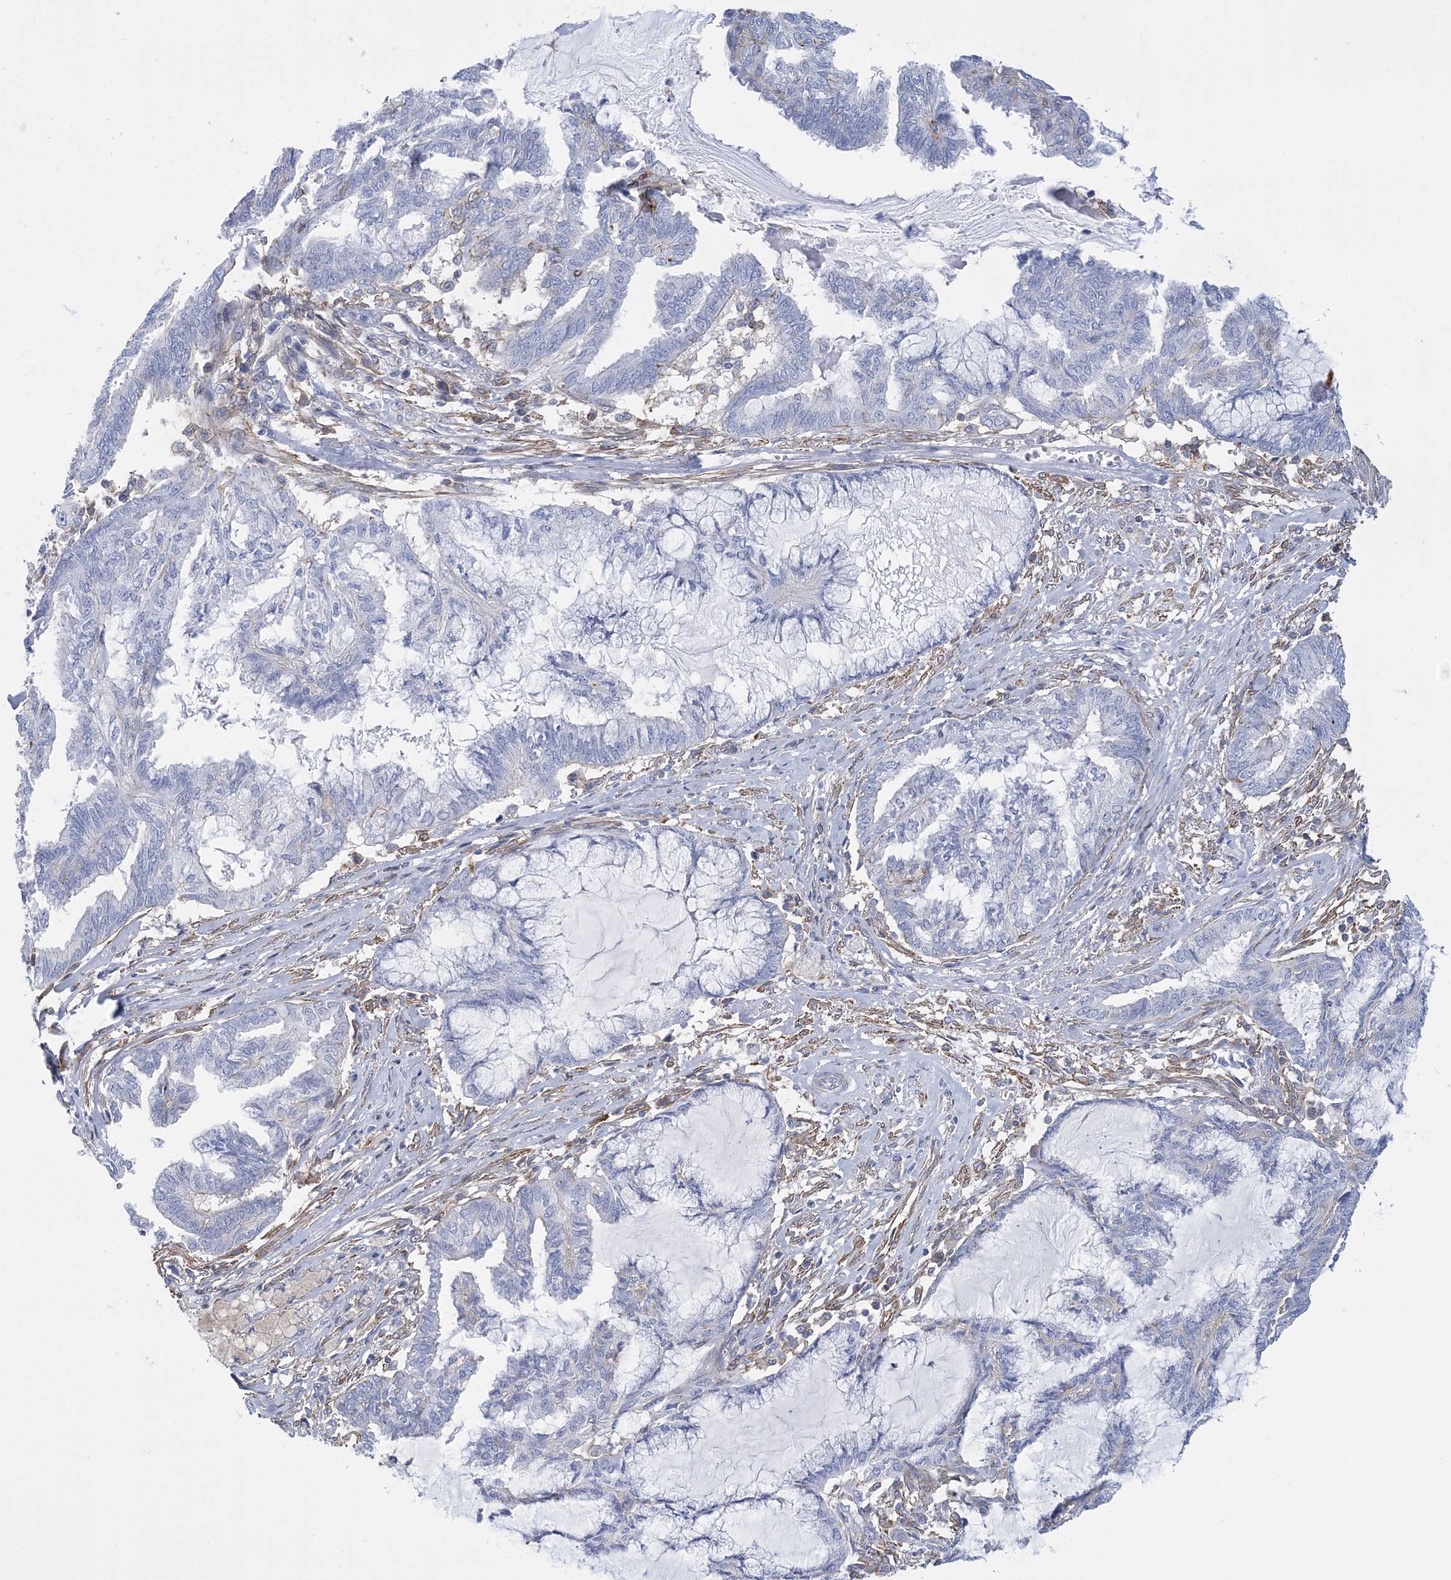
{"staining": {"intensity": "negative", "quantity": "none", "location": "none"}, "tissue": "endometrial cancer", "cell_type": "Tumor cells", "image_type": "cancer", "snomed": [{"axis": "morphology", "description": "Adenocarcinoma, NOS"}, {"axis": "topography", "description": "Endometrium"}], "caption": "A high-resolution image shows IHC staining of endometrial adenocarcinoma, which demonstrates no significant positivity in tumor cells.", "gene": "C11orf21", "patient": {"sex": "female", "age": 86}}